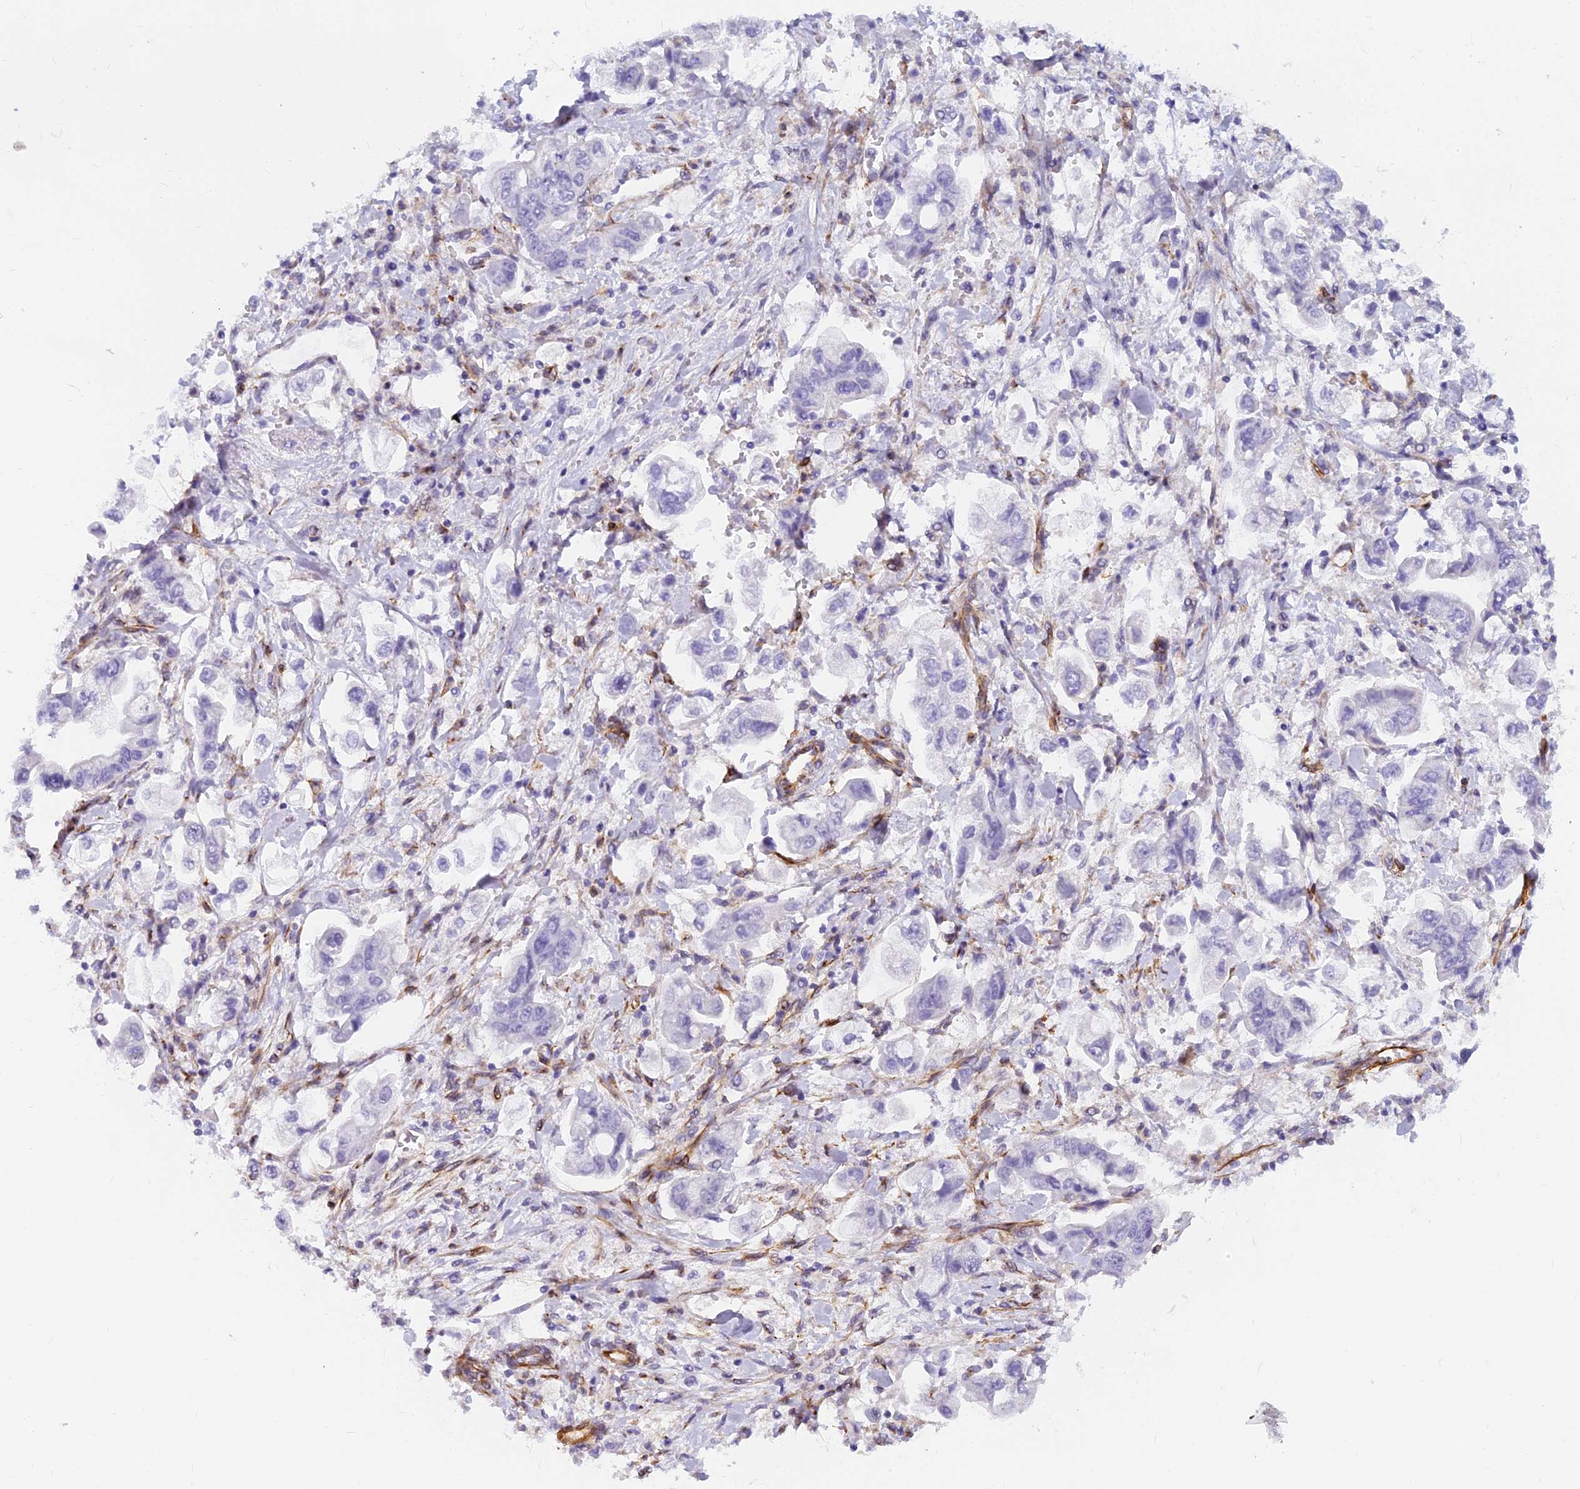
{"staining": {"intensity": "negative", "quantity": "none", "location": "none"}, "tissue": "stomach cancer", "cell_type": "Tumor cells", "image_type": "cancer", "snomed": [{"axis": "morphology", "description": "Adenocarcinoma, NOS"}, {"axis": "topography", "description": "Stomach"}], "caption": "There is no significant expression in tumor cells of stomach adenocarcinoma. (DAB (3,3'-diaminobenzidine) immunohistochemistry (IHC) with hematoxylin counter stain).", "gene": "EVI2A", "patient": {"sex": "male", "age": 62}}